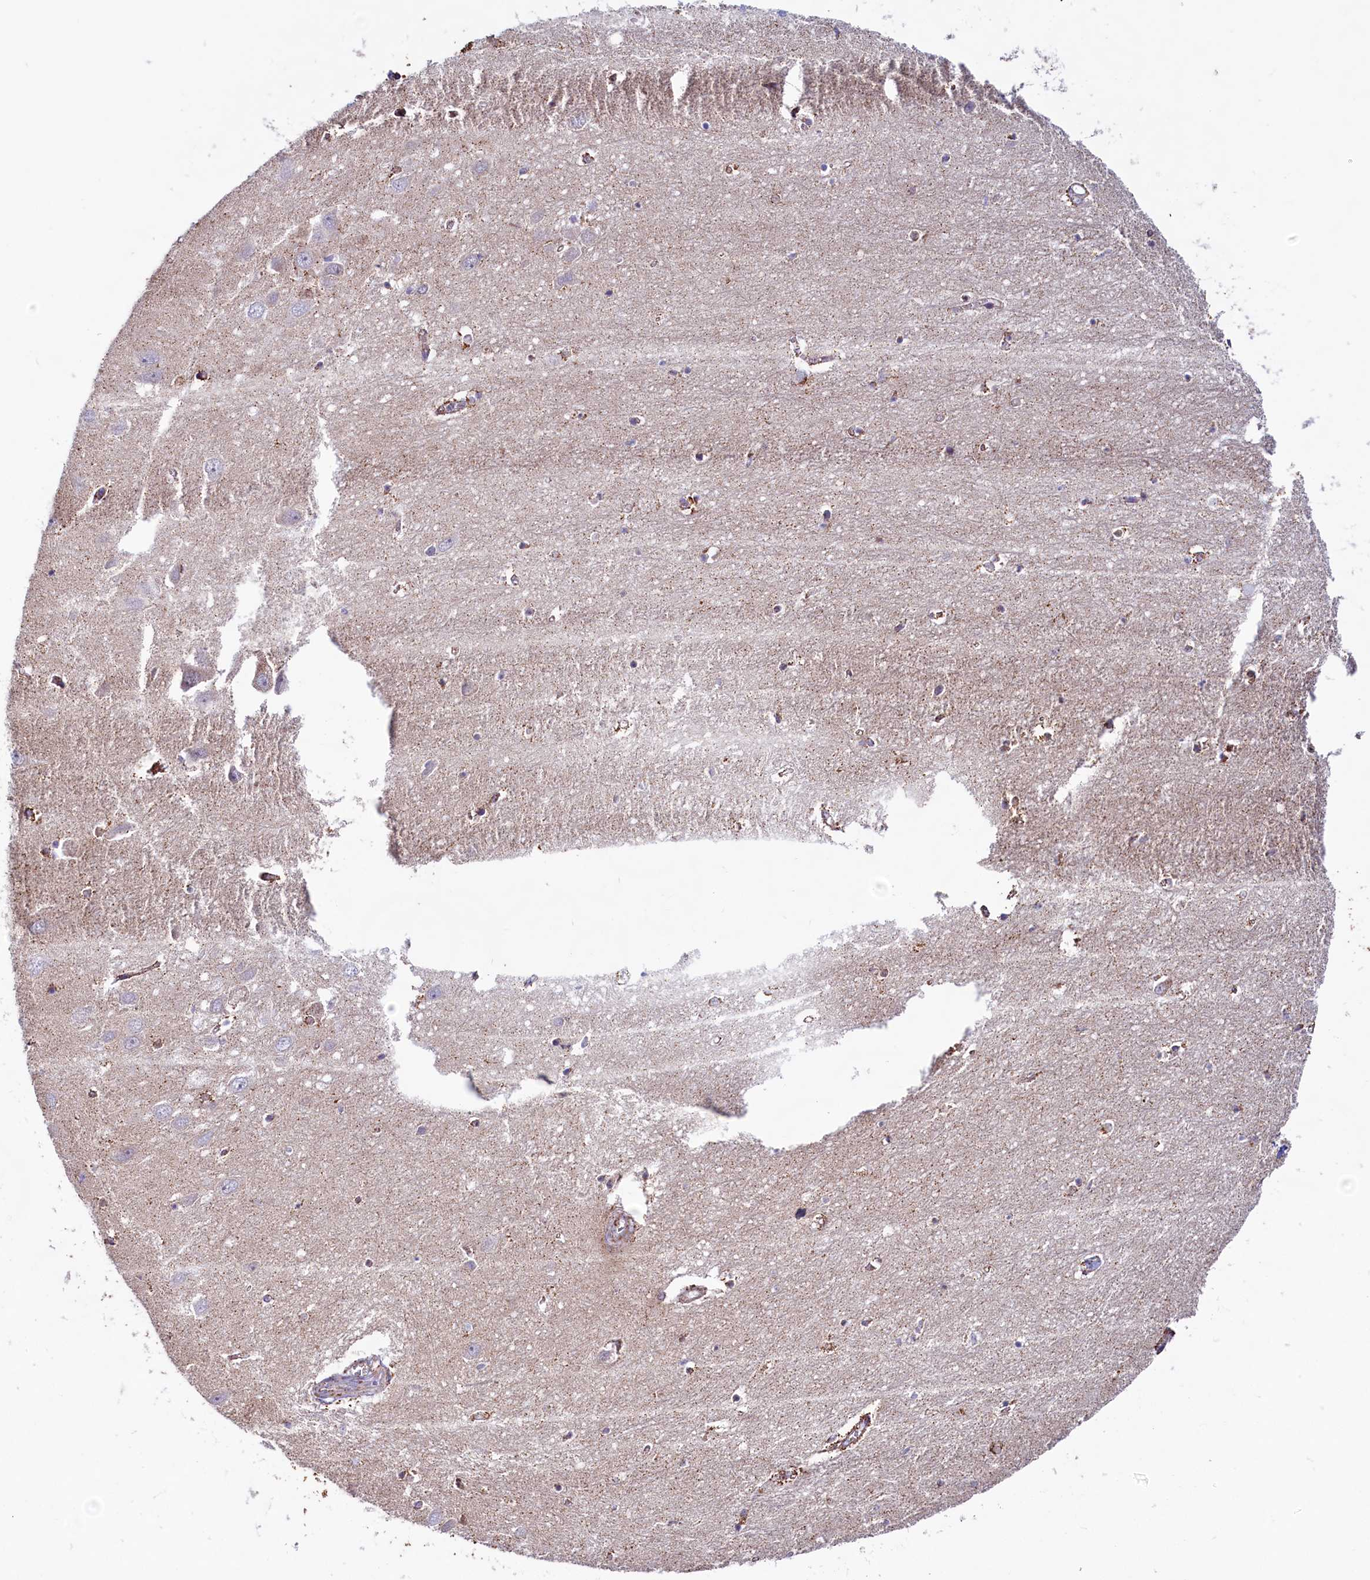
{"staining": {"intensity": "moderate", "quantity": "<25%", "location": "cytoplasmic/membranous"}, "tissue": "hippocampus", "cell_type": "Glial cells", "image_type": "normal", "snomed": [{"axis": "morphology", "description": "Normal tissue, NOS"}, {"axis": "topography", "description": "Hippocampus"}], "caption": "Immunohistochemical staining of benign human hippocampus demonstrates moderate cytoplasmic/membranous protein expression in approximately <25% of glial cells.", "gene": "C1D", "patient": {"sex": "female", "age": 64}}